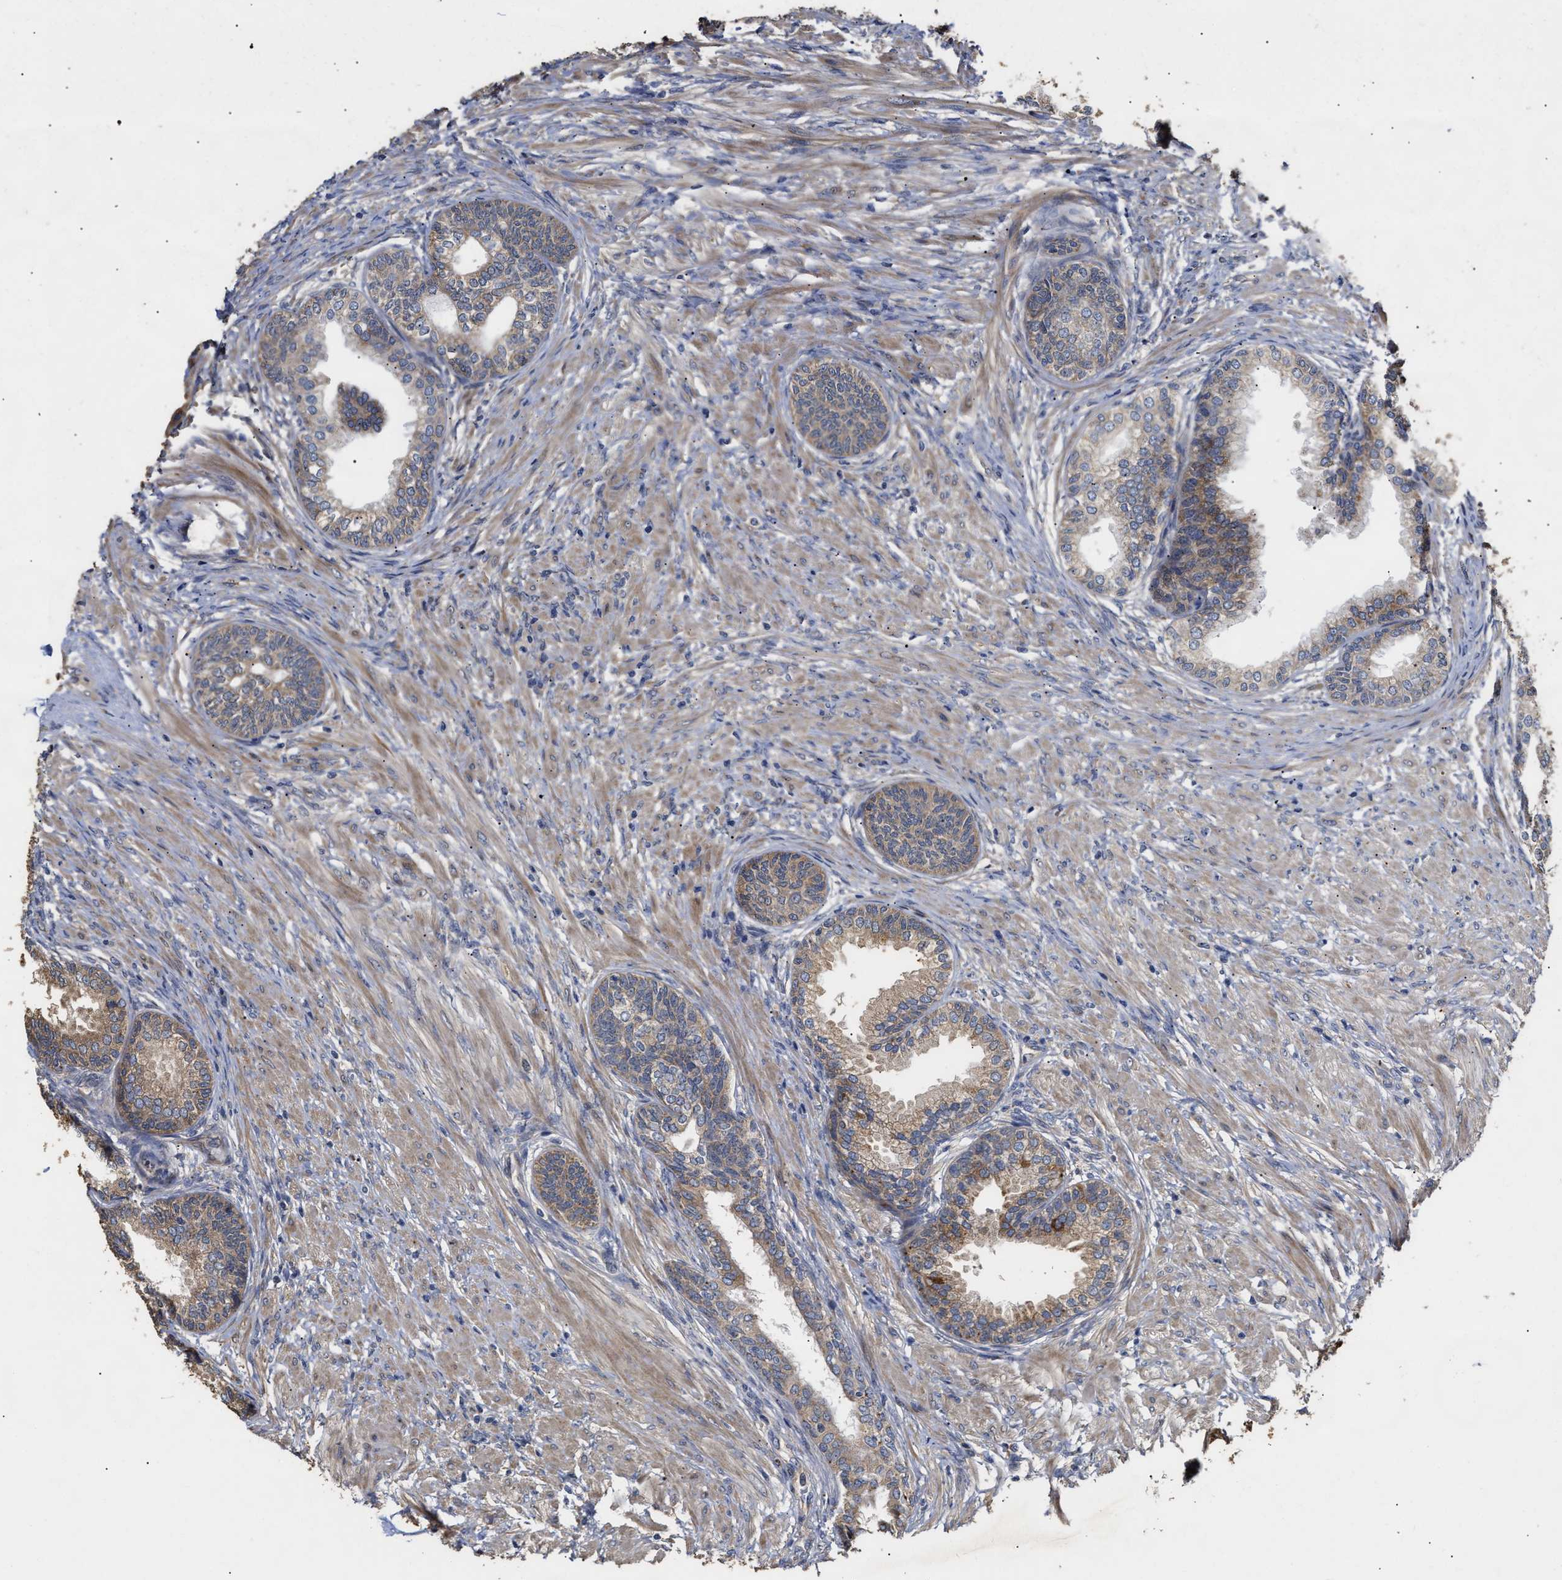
{"staining": {"intensity": "moderate", "quantity": ">75%", "location": "cytoplasmic/membranous"}, "tissue": "prostate", "cell_type": "Glandular cells", "image_type": "normal", "snomed": [{"axis": "morphology", "description": "Normal tissue, NOS"}, {"axis": "topography", "description": "Prostate"}], "caption": "High-power microscopy captured an immunohistochemistry image of benign prostate, revealing moderate cytoplasmic/membranous positivity in approximately >75% of glandular cells.", "gene": "GOSR1", "patient": {"sex": "male", "age": 76}}